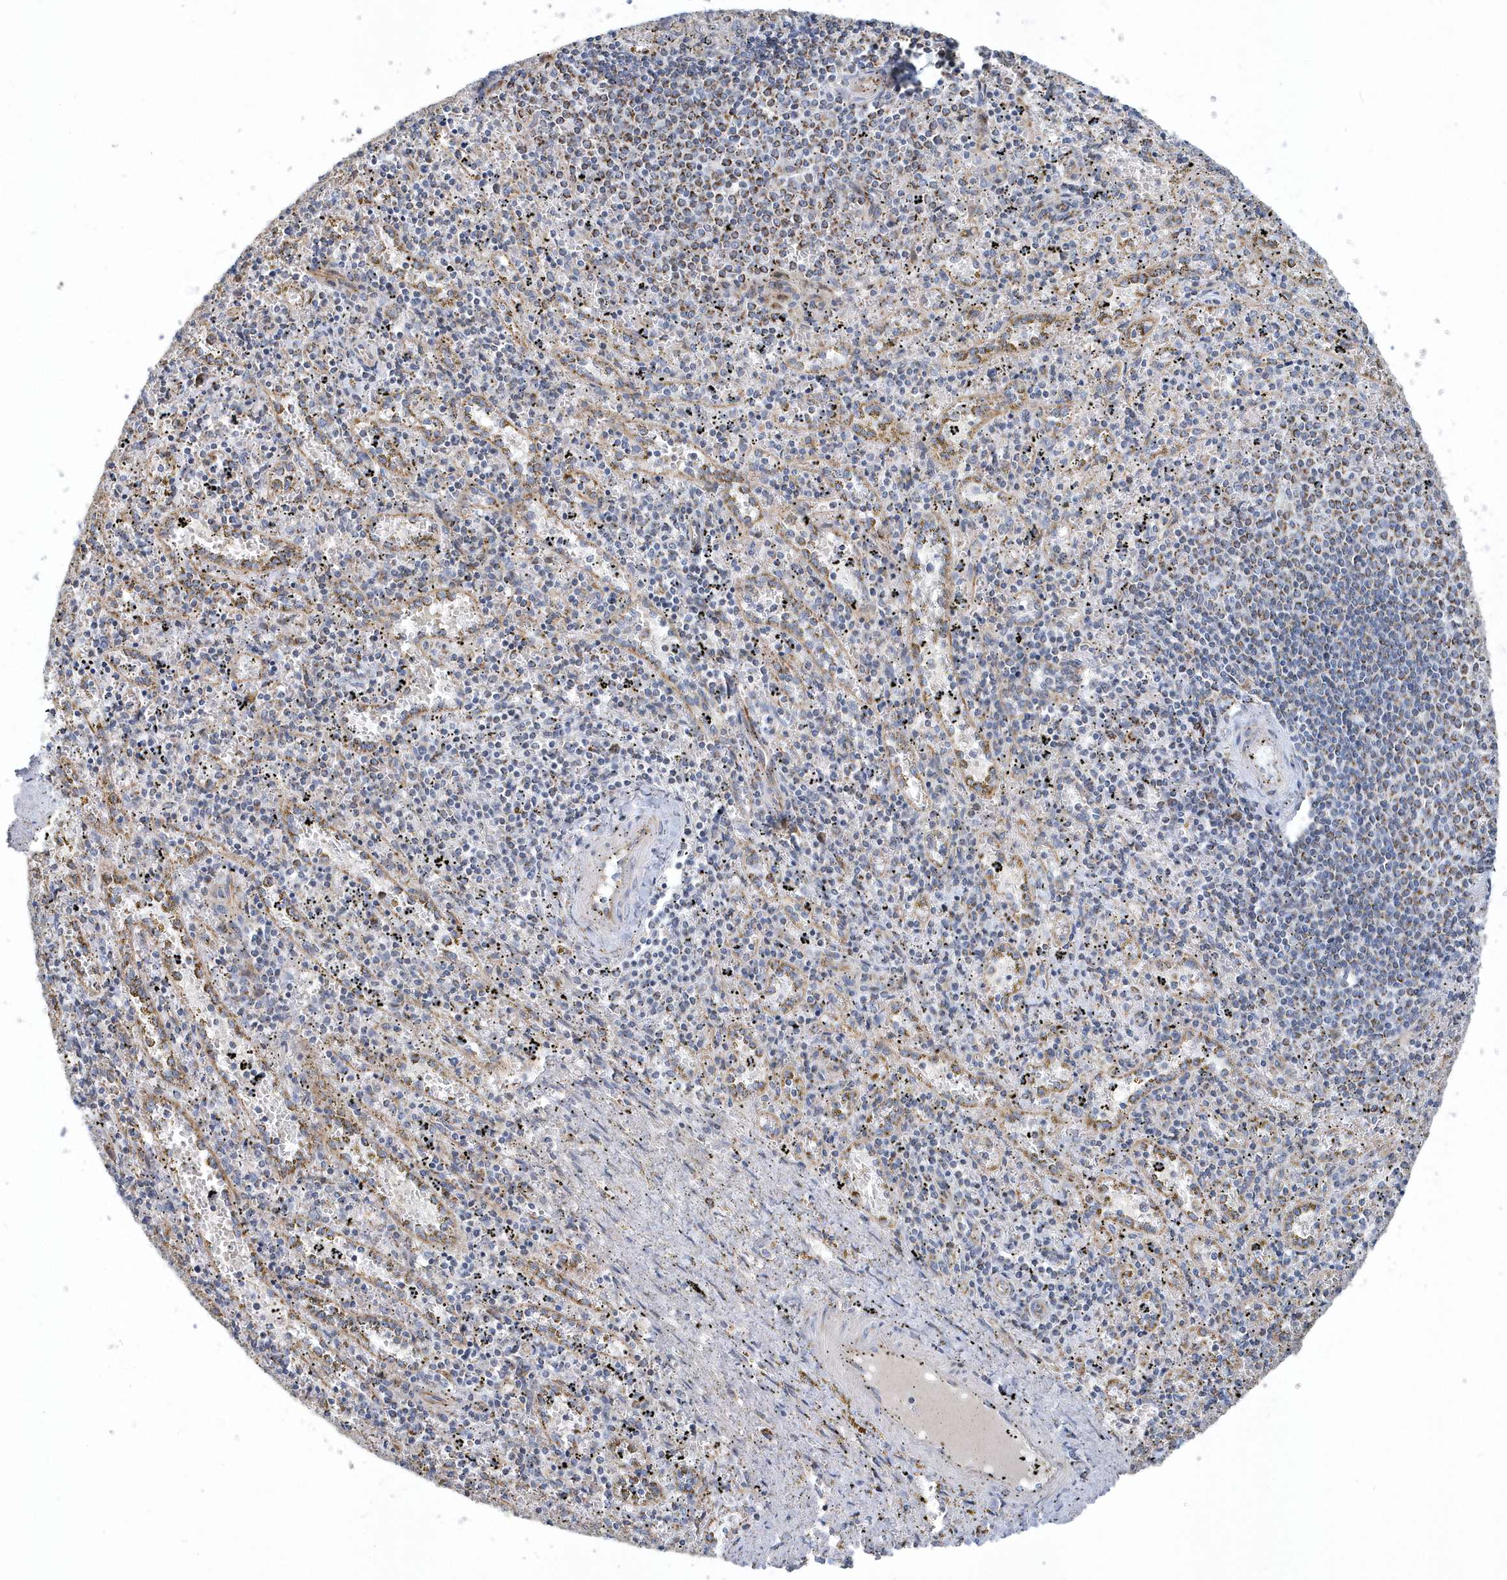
{"staining": {"intensity": "moderate", "quantity": "<25%", "location": "cytoplasmic/membranous"}, "tissue": "spleen", "cell_type": "Cells in red pulp", "image_type": "normal", "snomed": [{"axis": "morphology", "description": "Normal tissue, NOS"}, {"axis": "topography", "description": "Spleen"}], "caption": "A histopathology image of human spleen stained for a protein exhibits moderate cytoplasmic/membranous brown staining in cells in red pulp. (brown staining indicates protein expression, while blue staining denotes nuclei).", "gene": "VWA5B2", "patient": {"sex": "male", "age": 11}}